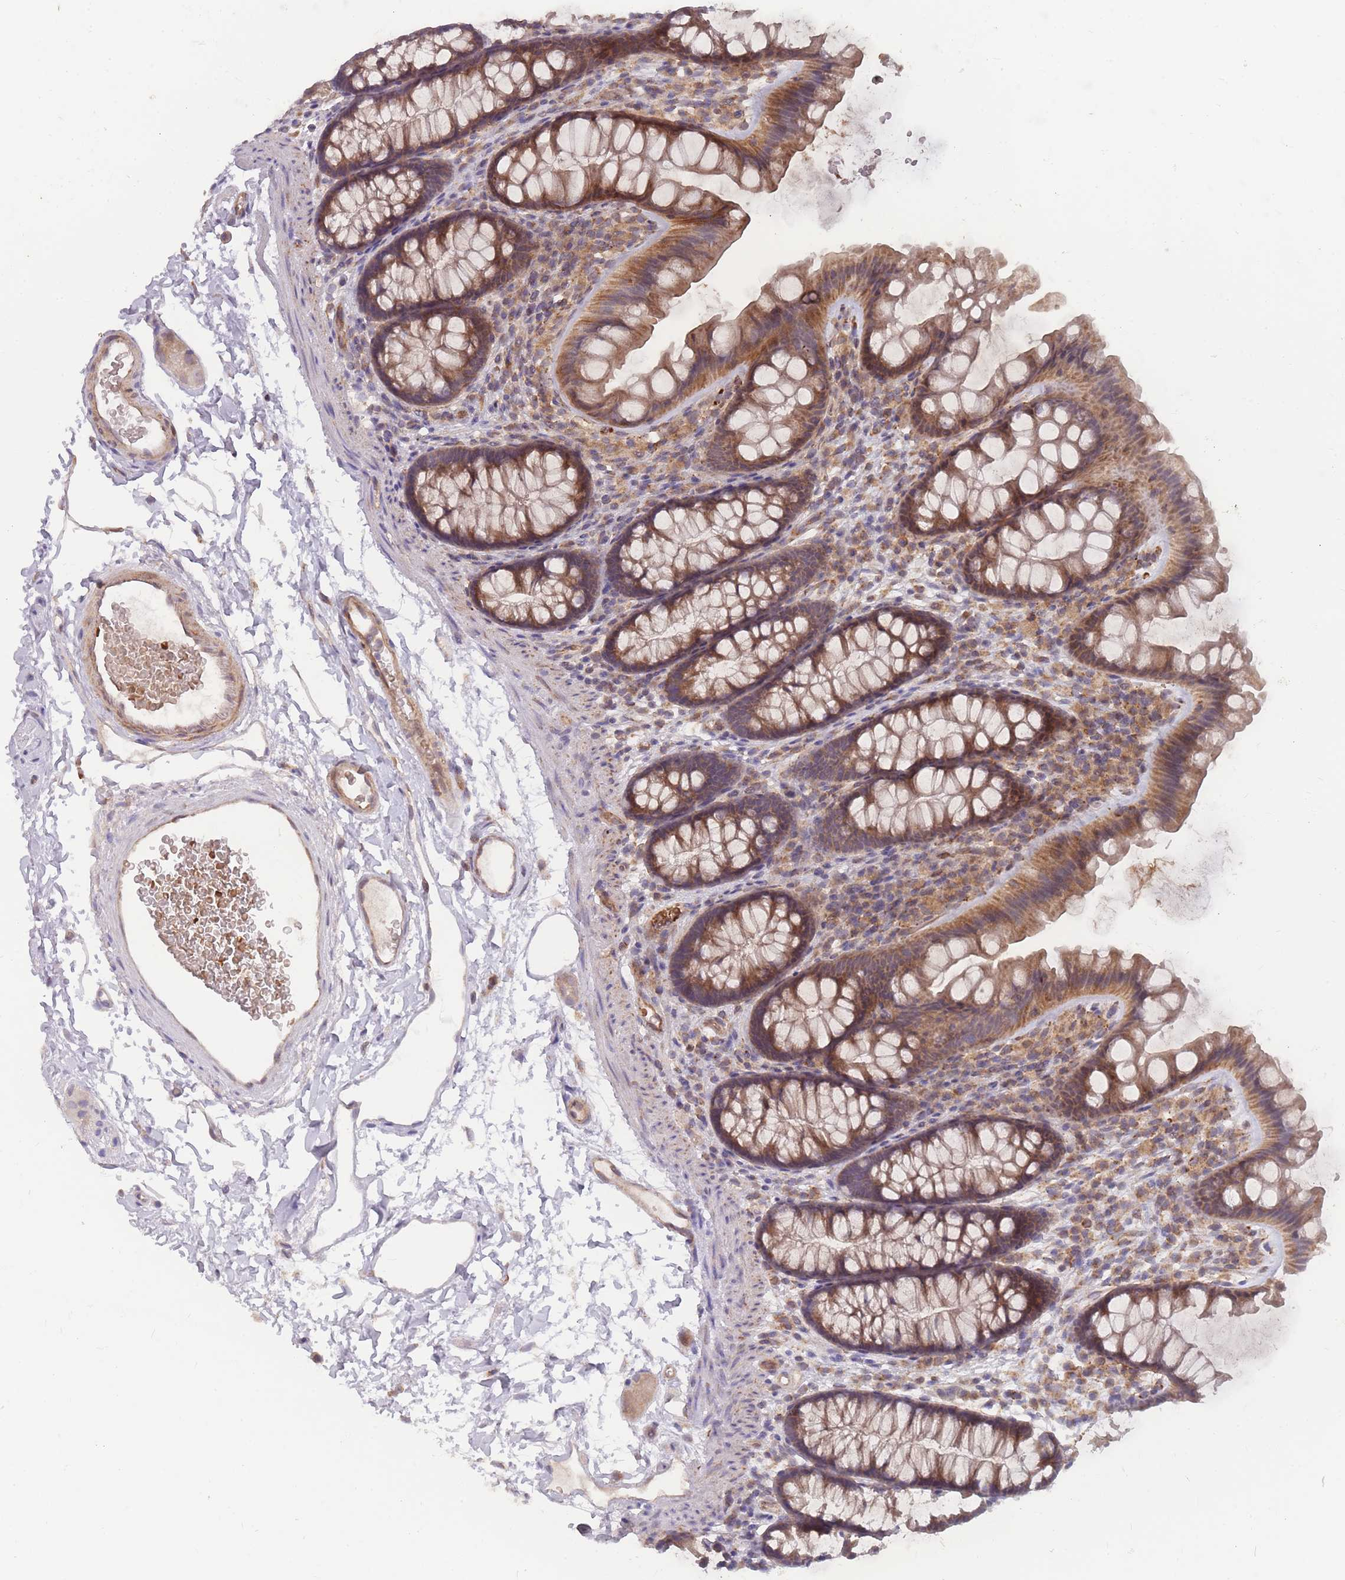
{"staining": {"intensity": "moderate", "quantity": ">75%", "location": "cytoplasmic/membranous"}, "tissue": "colon", "cell_type": "Endothelial cells", "image_type": "normal", "snomed": [{"axis": "morphology", "description": "Normal tissue, NOS"}, {"axis": "topography", "description": "Colon"}], "caption": "Endothelial cells exhibit medium levels of moderate cytoplasmic/membranous expression in approximately >75% of cells in benign colon.", "gene": "SLC35B4", "patient": {"sex": "female", "age": 62}}